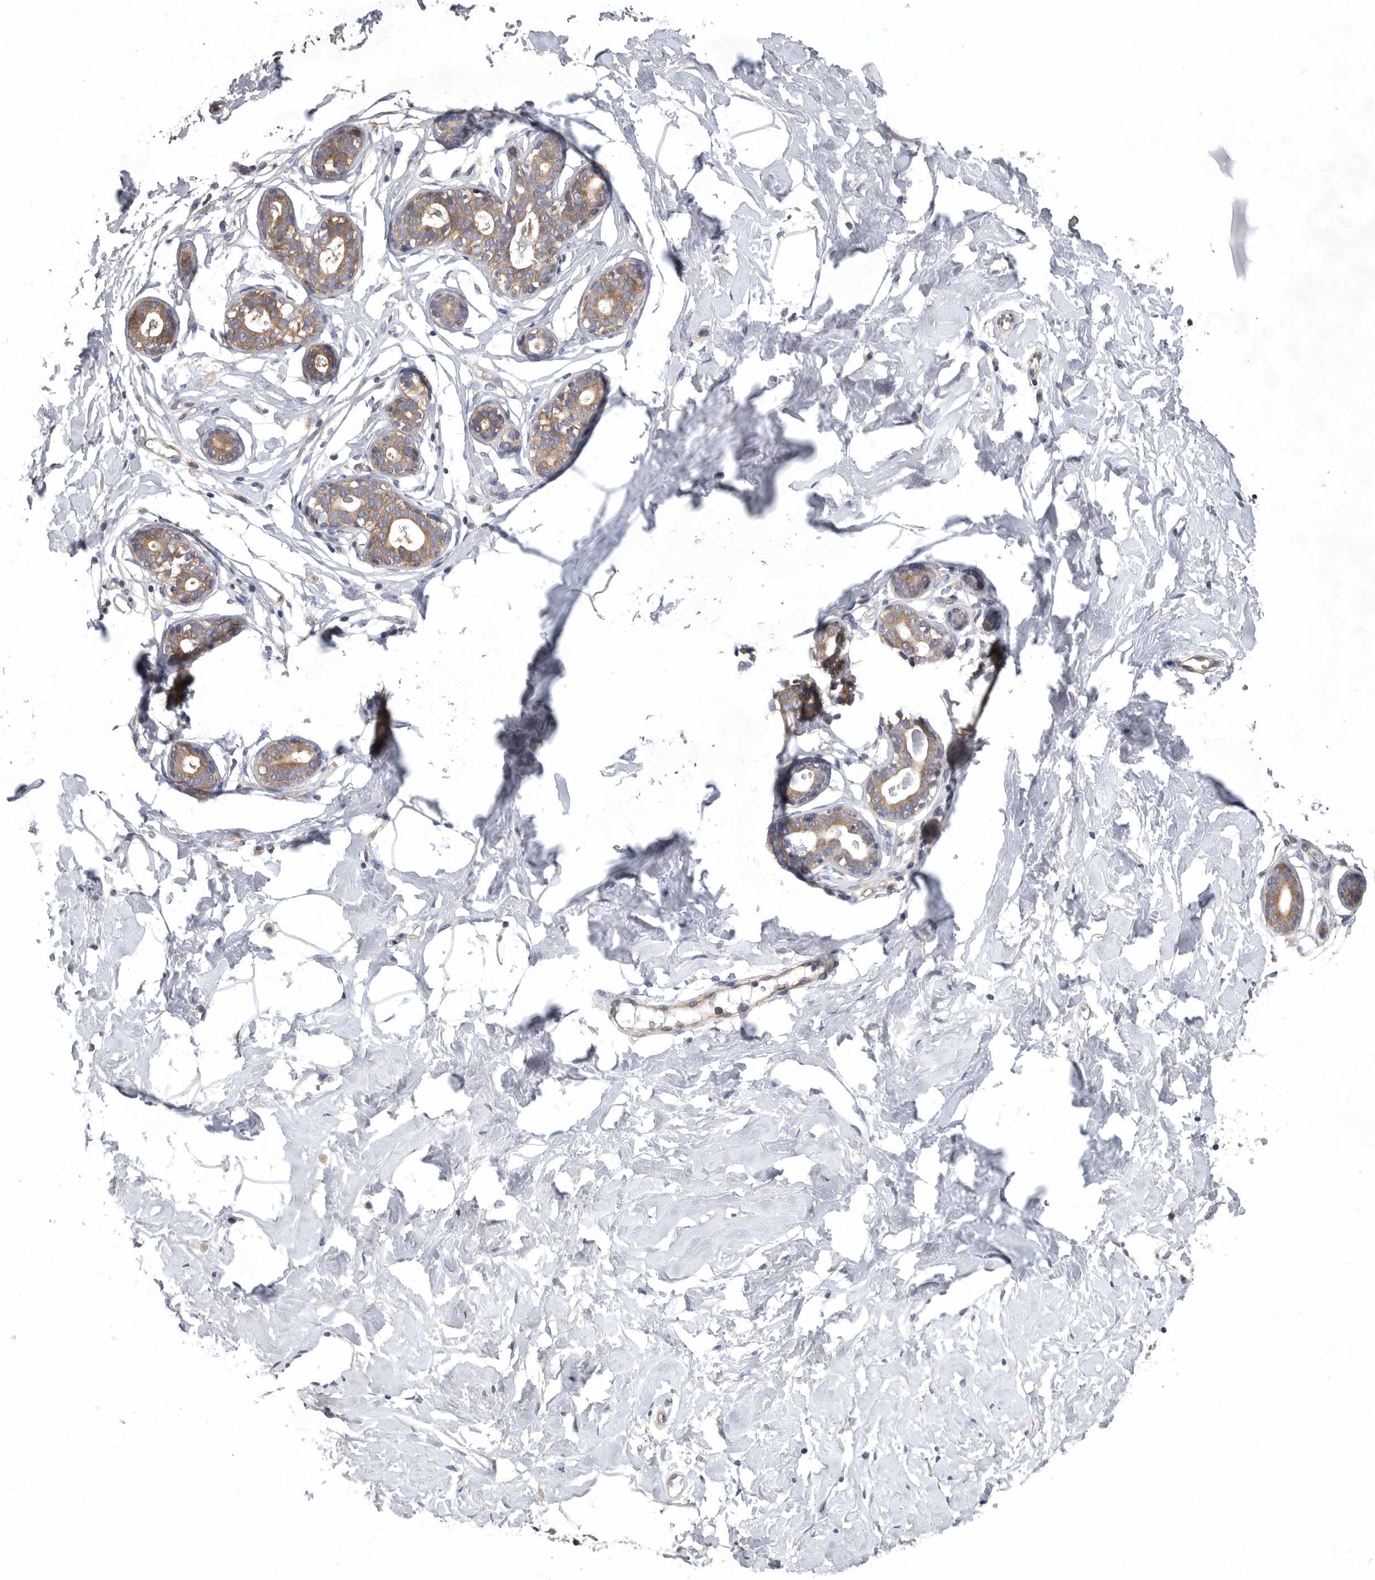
{"staining": {"intensity": "negative", "quantity": "none", "location": "none"}, "tissue": "breast", "cell_type": "Adipocytes", "image_type": "normal", "snomed": [{"axis": "morphology", "description": "Normal tissue, NOS"}, {"axis": "morphology", "description": "Adenoma, NOS"}, {"axis": "topography", "description": "Breast"}], "caption": "IHC of normal breast shows no staining in adipocytes.", "gene": "OXR1", "patient": {"sex": "female", "age": 23}}